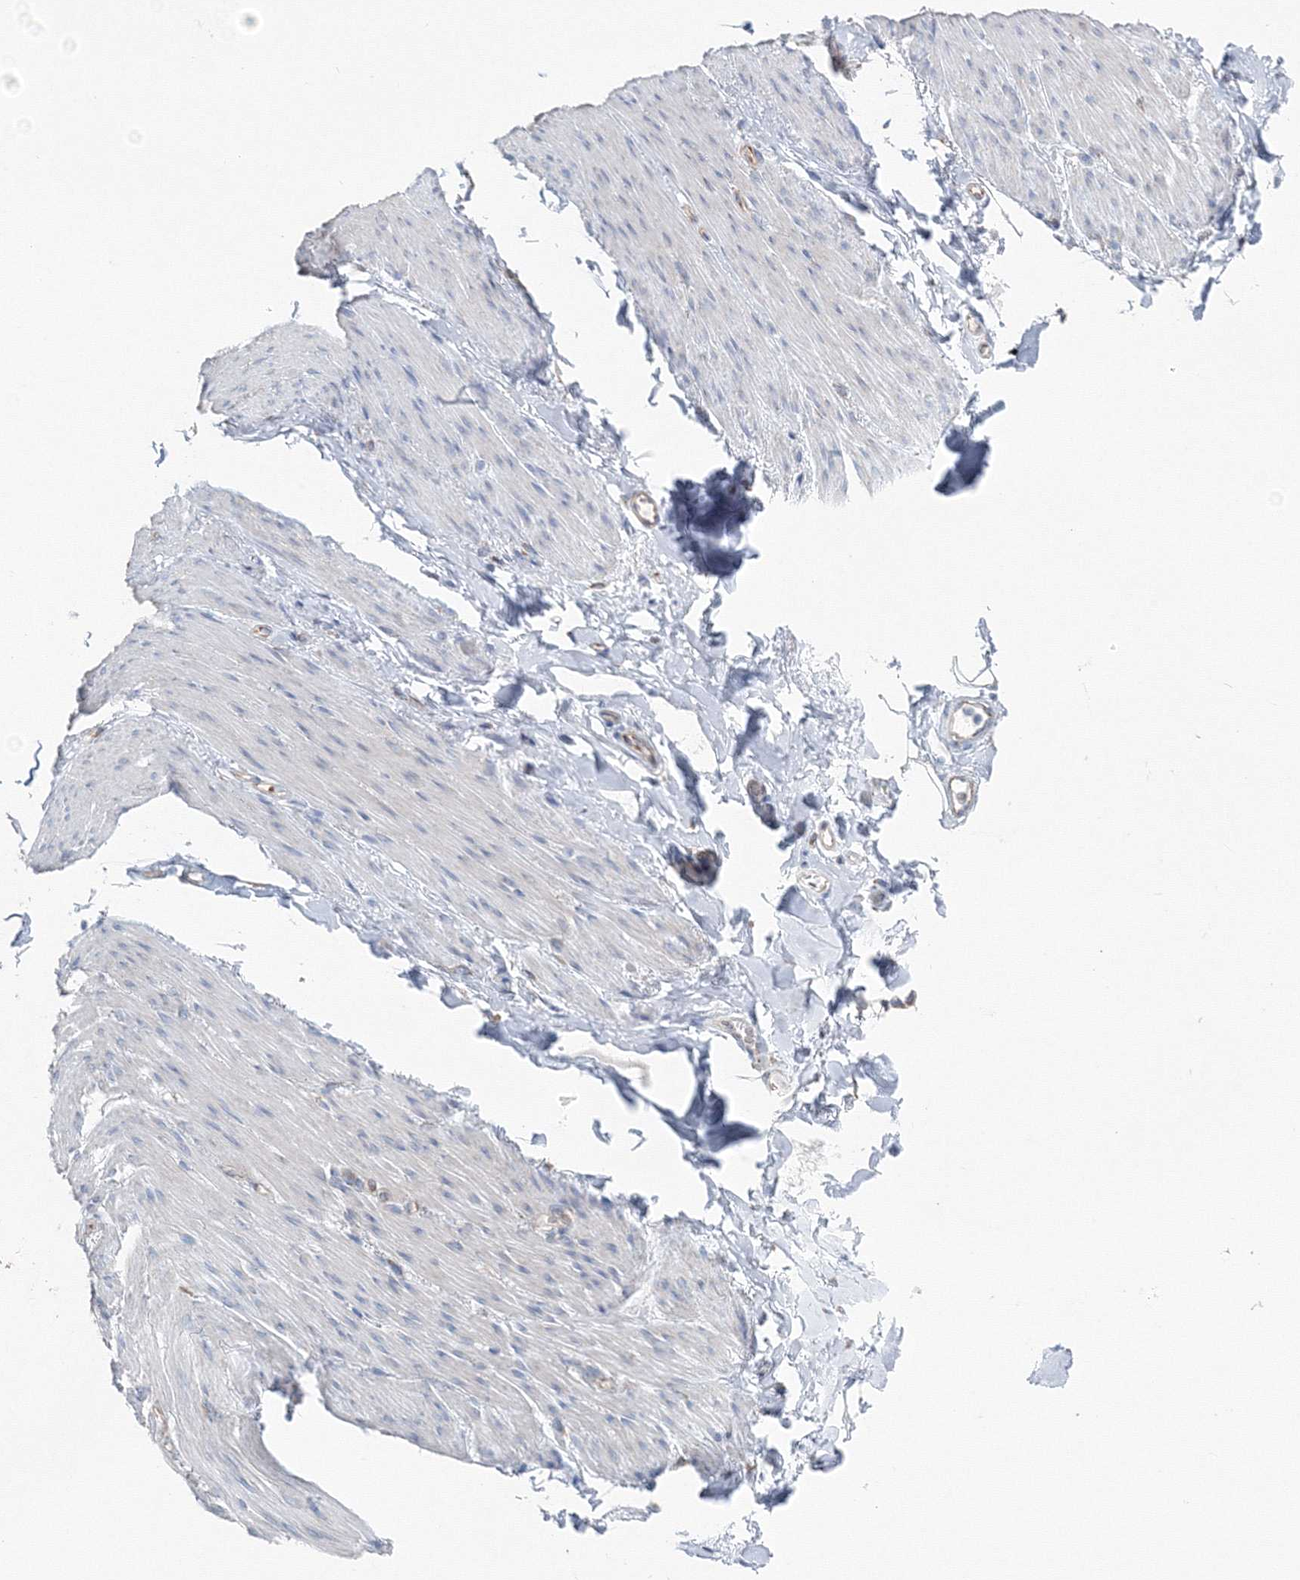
{"staining": {"intensity": "negative", "quantity": "none", "location": "none"}, "tissue": "adipose tissue", "cell_type": "Adipocytes", "image_type": "normal", "snomed": [{"axis": "morphology", "description": "Normal tissue, NOS"}, {"axis": "topography", "description": "Colon"}, {"axis": "topography", "description": "Peripheral nerve tissue"}], "caption": "High magnification brightfield microscopy of unremarkable adipose tissue stained with DAB (brown) and counterstained with hematoxylin (blue): adipocytes show no significant positivity. The staining was performed using DAB (3,3'-diaminobenzidine) to visualize the protein expression in brown, while the nuclei were stained in blue with hematoxylin (Magnification: 20x).", "gene": "ENSG00000285283", "patient": {"sex": "female", "age": 61}}